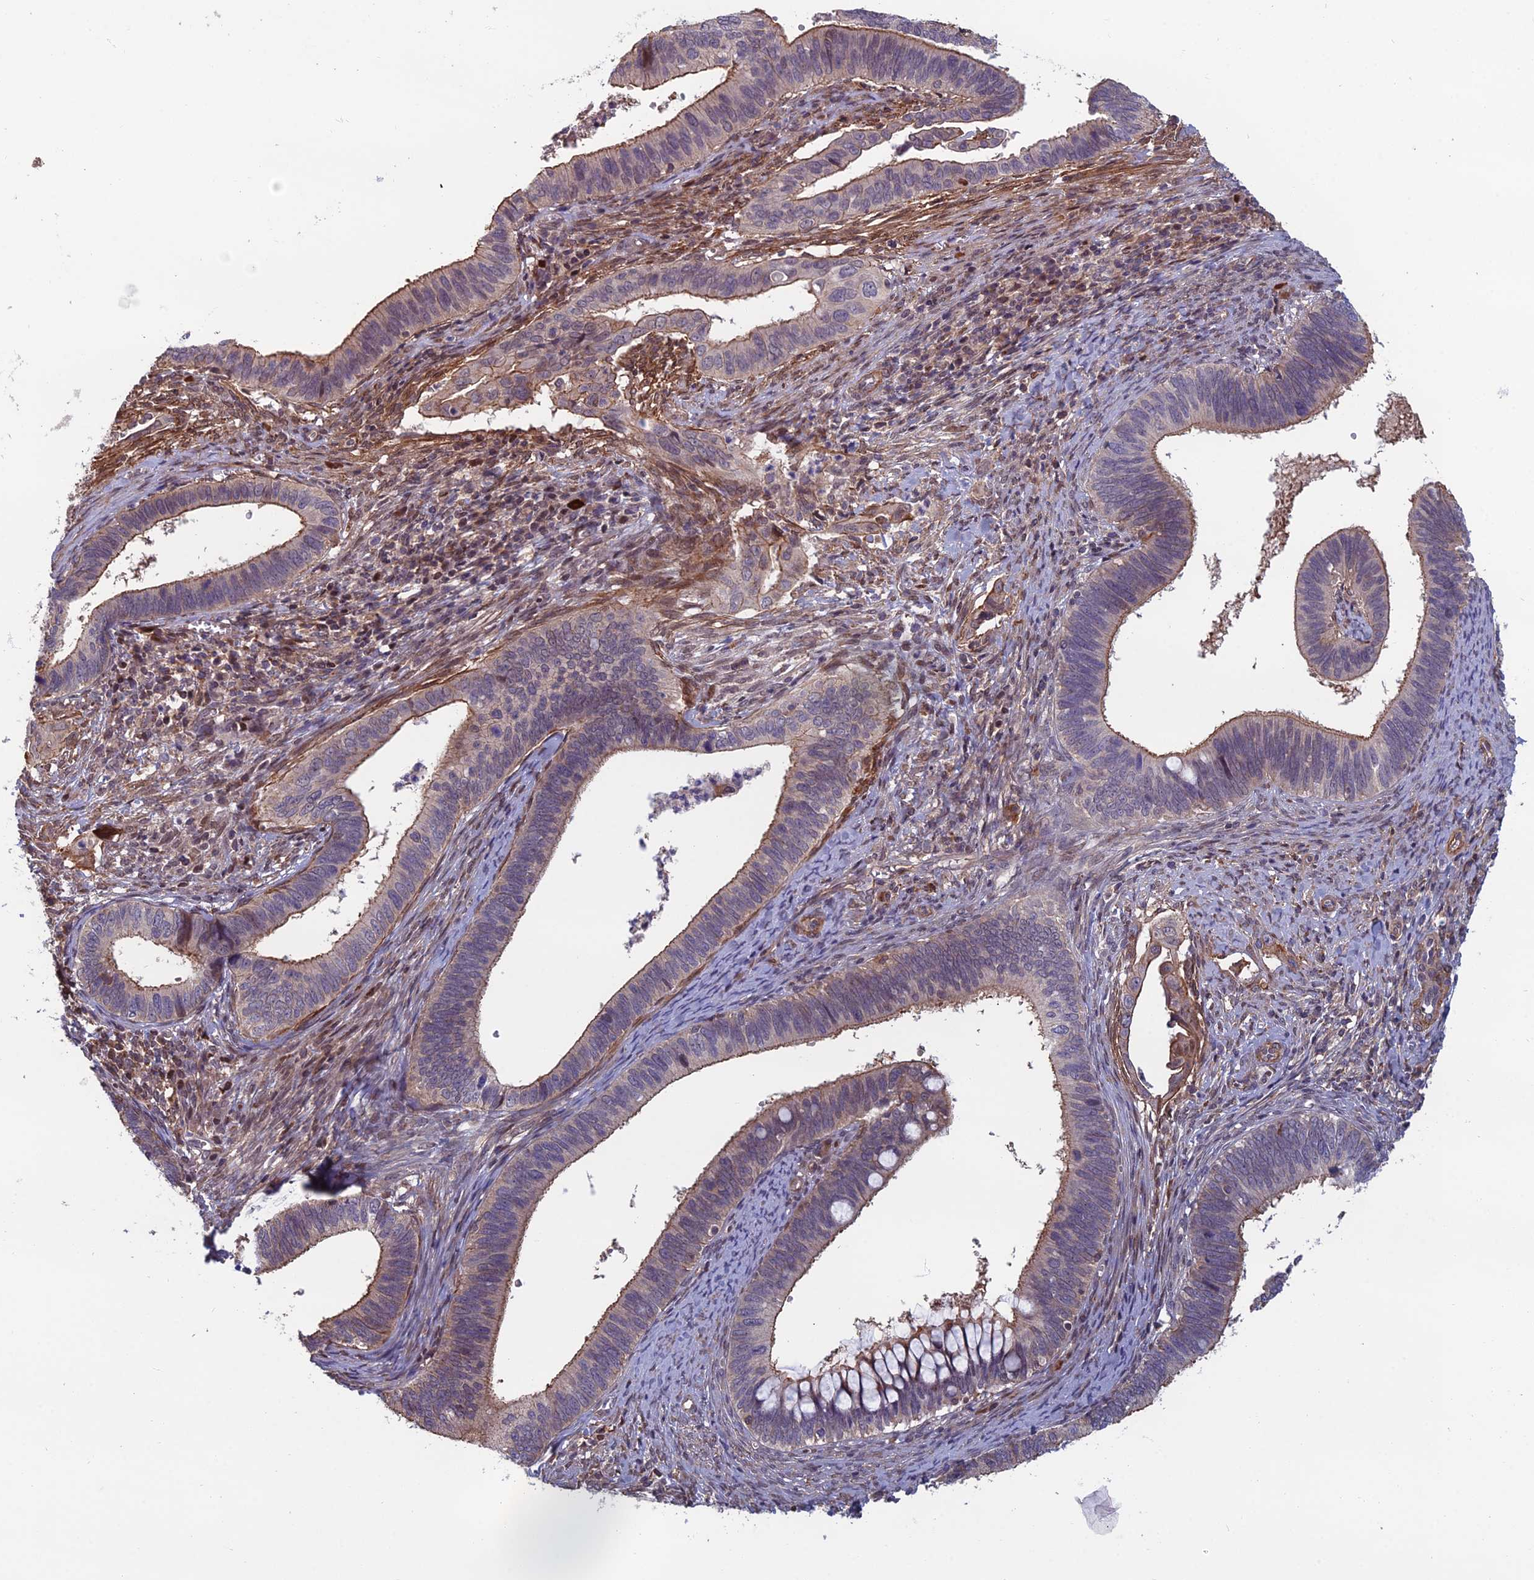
{"staining": {"intensity": "moderate", "quantity": "25%-75%", "location": "cytoplasmic/membranous"}, "tissue": "cervical cancer", "cell_type": "Tumor cells", "image_type": "cancer", "snomed": [{"axis": "morphology", "description": "Adenocarcinoma, NOS"}, {"axis": "topography", "description": "Cervix"}], "caption": "IHC of human cervical cancer (adenocarcinoma) exhibits medium levels of moderate cytoplasmic/membranous staining in approximately 25%-75% of tumor cells.", "gene": "CCDC183", "patient": {"sex": "female", "age": 42}}